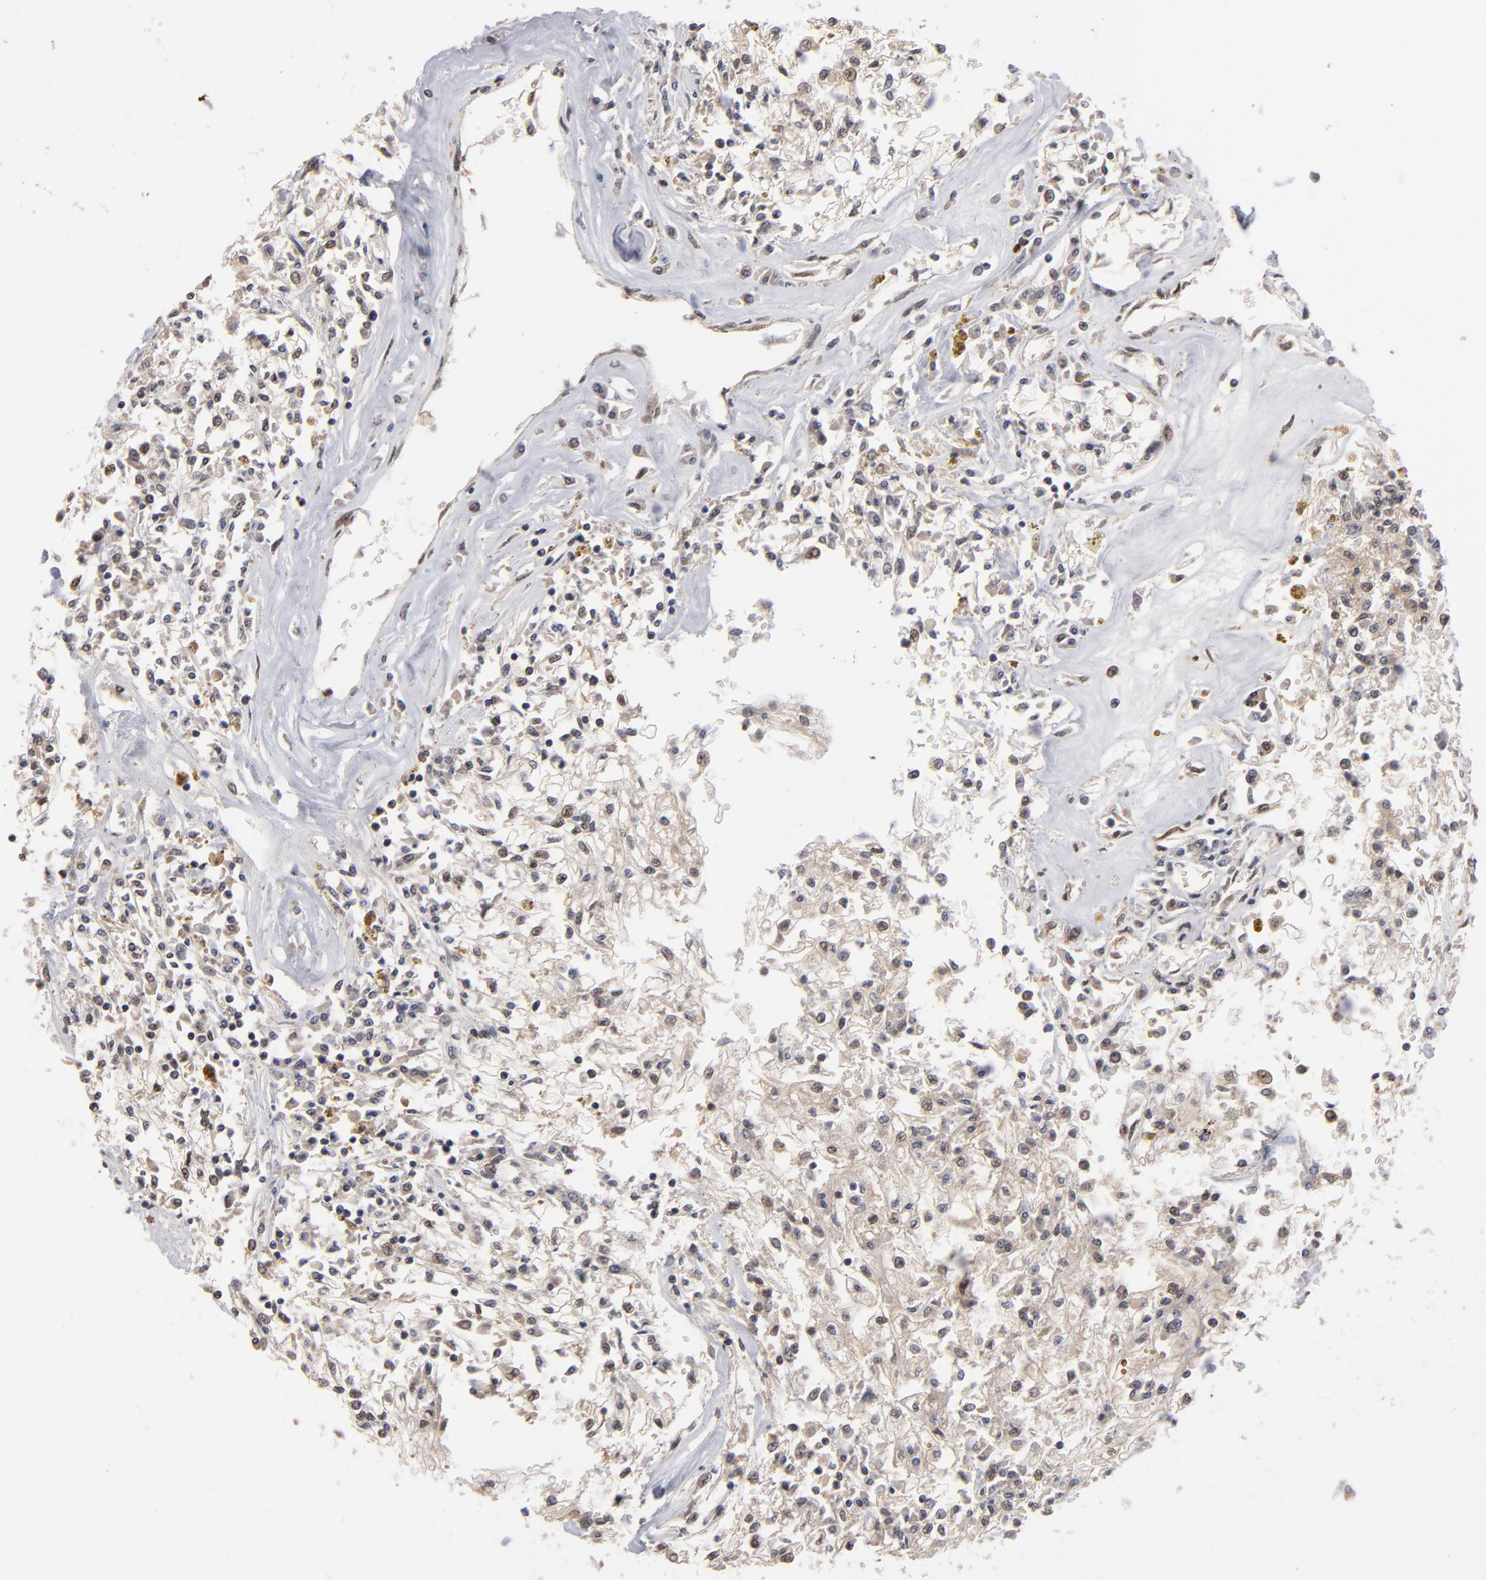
{"staining": {"intensity": "weak", "quantity": ">75%", "location": "cytoplasmic/membranous,nuclear"}, "tissue": "renal cancer", "cell_type": "Tumor cells", "image_type": "cancer", "snomed": [{"axis": "morphology", "description": "Adenocarcinoma, NOS"}, {"axis": "topography", "description": "Kidney"}], "caption": "This histopathology image shows IHC staining of renal adenocarcinoma, with low weak cytoplasmic/membranous and nuclear staining in approximately >75% of tumor cells.", "gene": "HUWE1", "patient": {"sex": "male", "age": 78}}